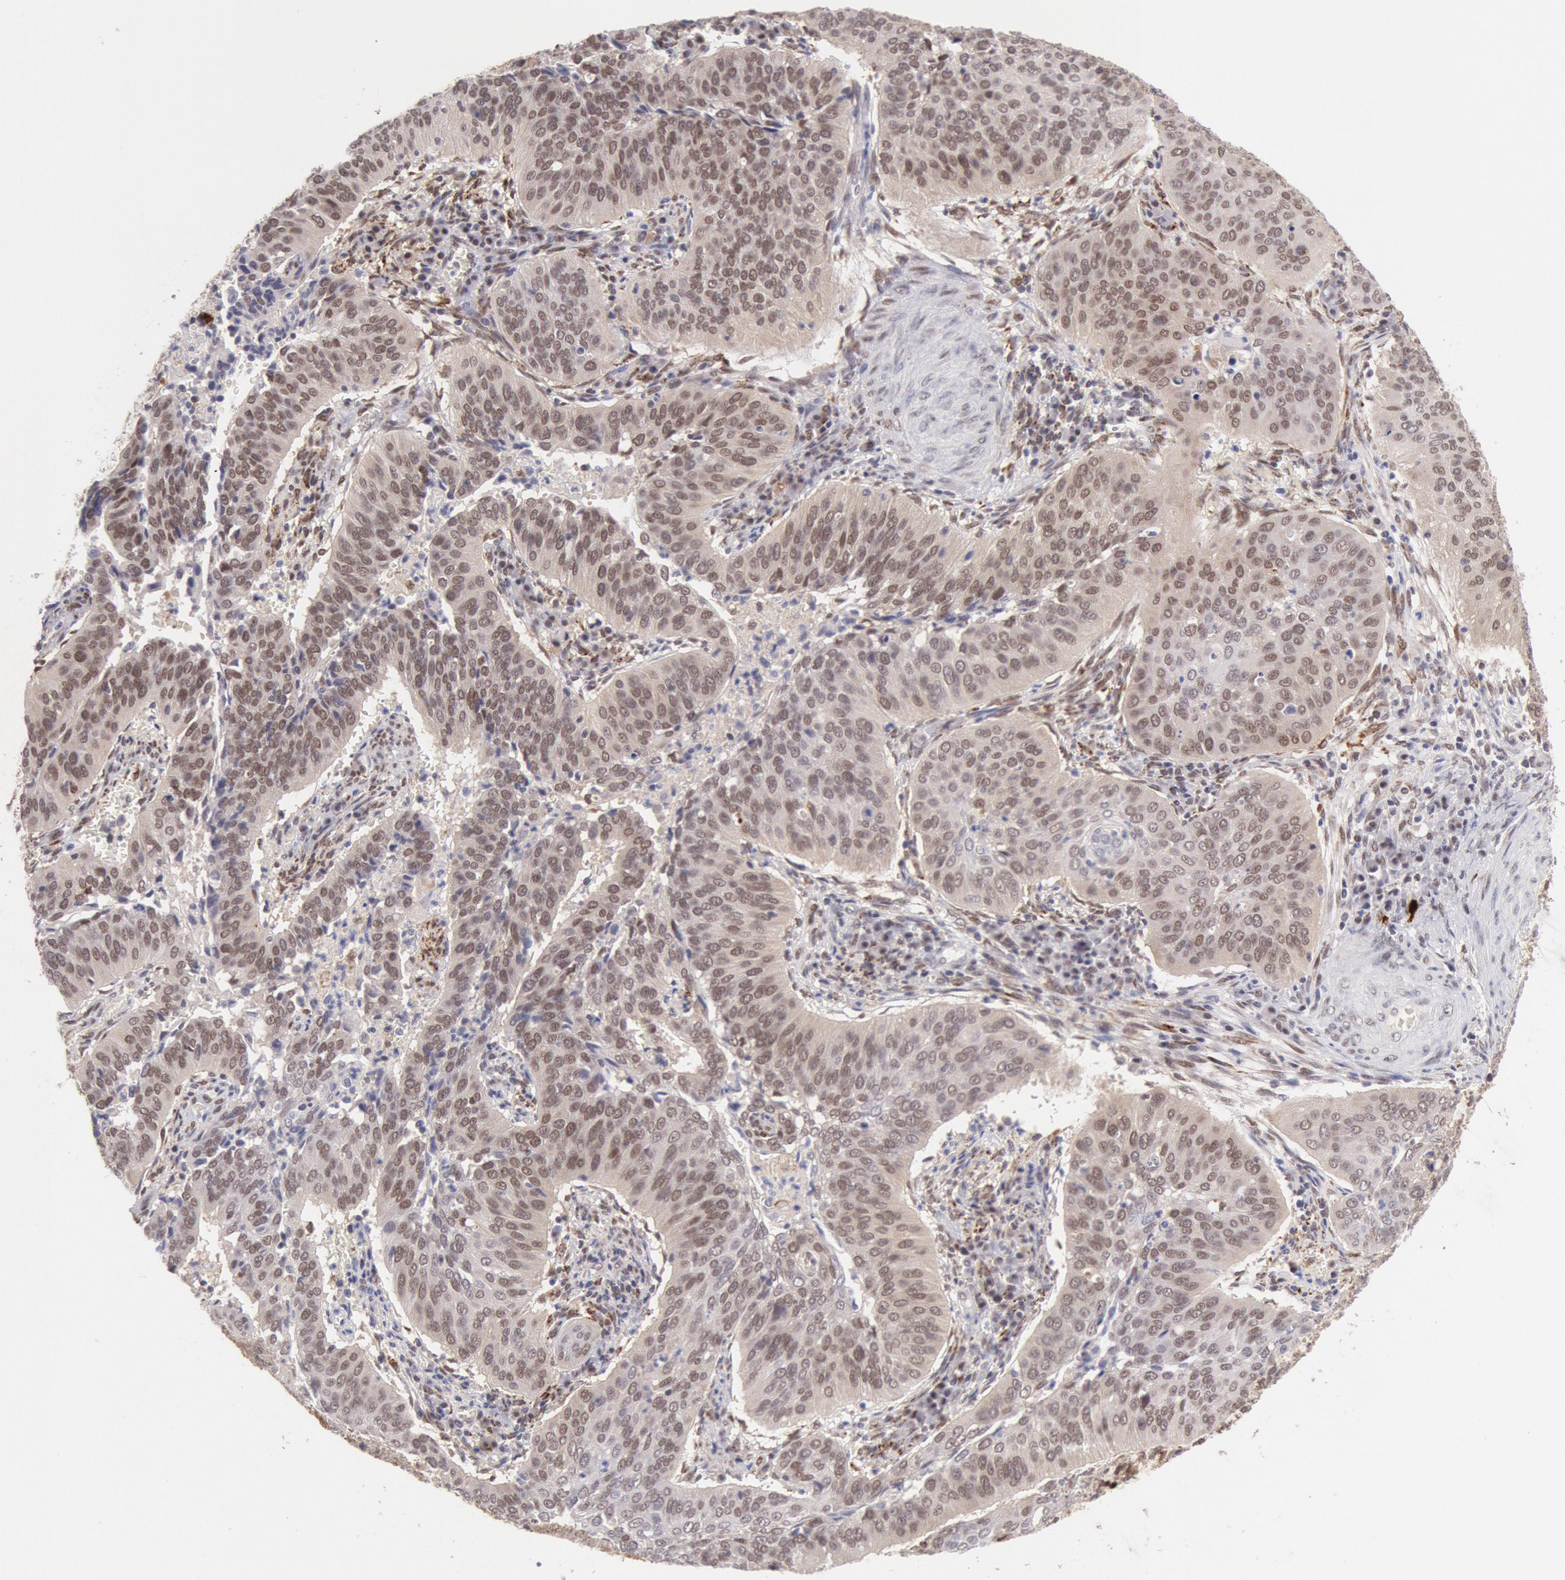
{"staining": {"intensity": "moderate", "quantity": ">75%", "location": "nuclear"}, "tissue": "cervical cancer", "cell_type": "Tumor cells", "image_type": "cancer", "snomed": [{"axis": "morphology", "description": "Squamous cell carcinoma, NOS"}, {"axis": "topography", "description": "Cervix"}], "caption": "DAB immunohistochemical staining of human squamous cell carcinoma (cervical) demonstrates moderate nuclear protein staining in about >75% of tumor cells.", "gene": "CDKN2B", "patient": {"sex": "female", "age": 39}}